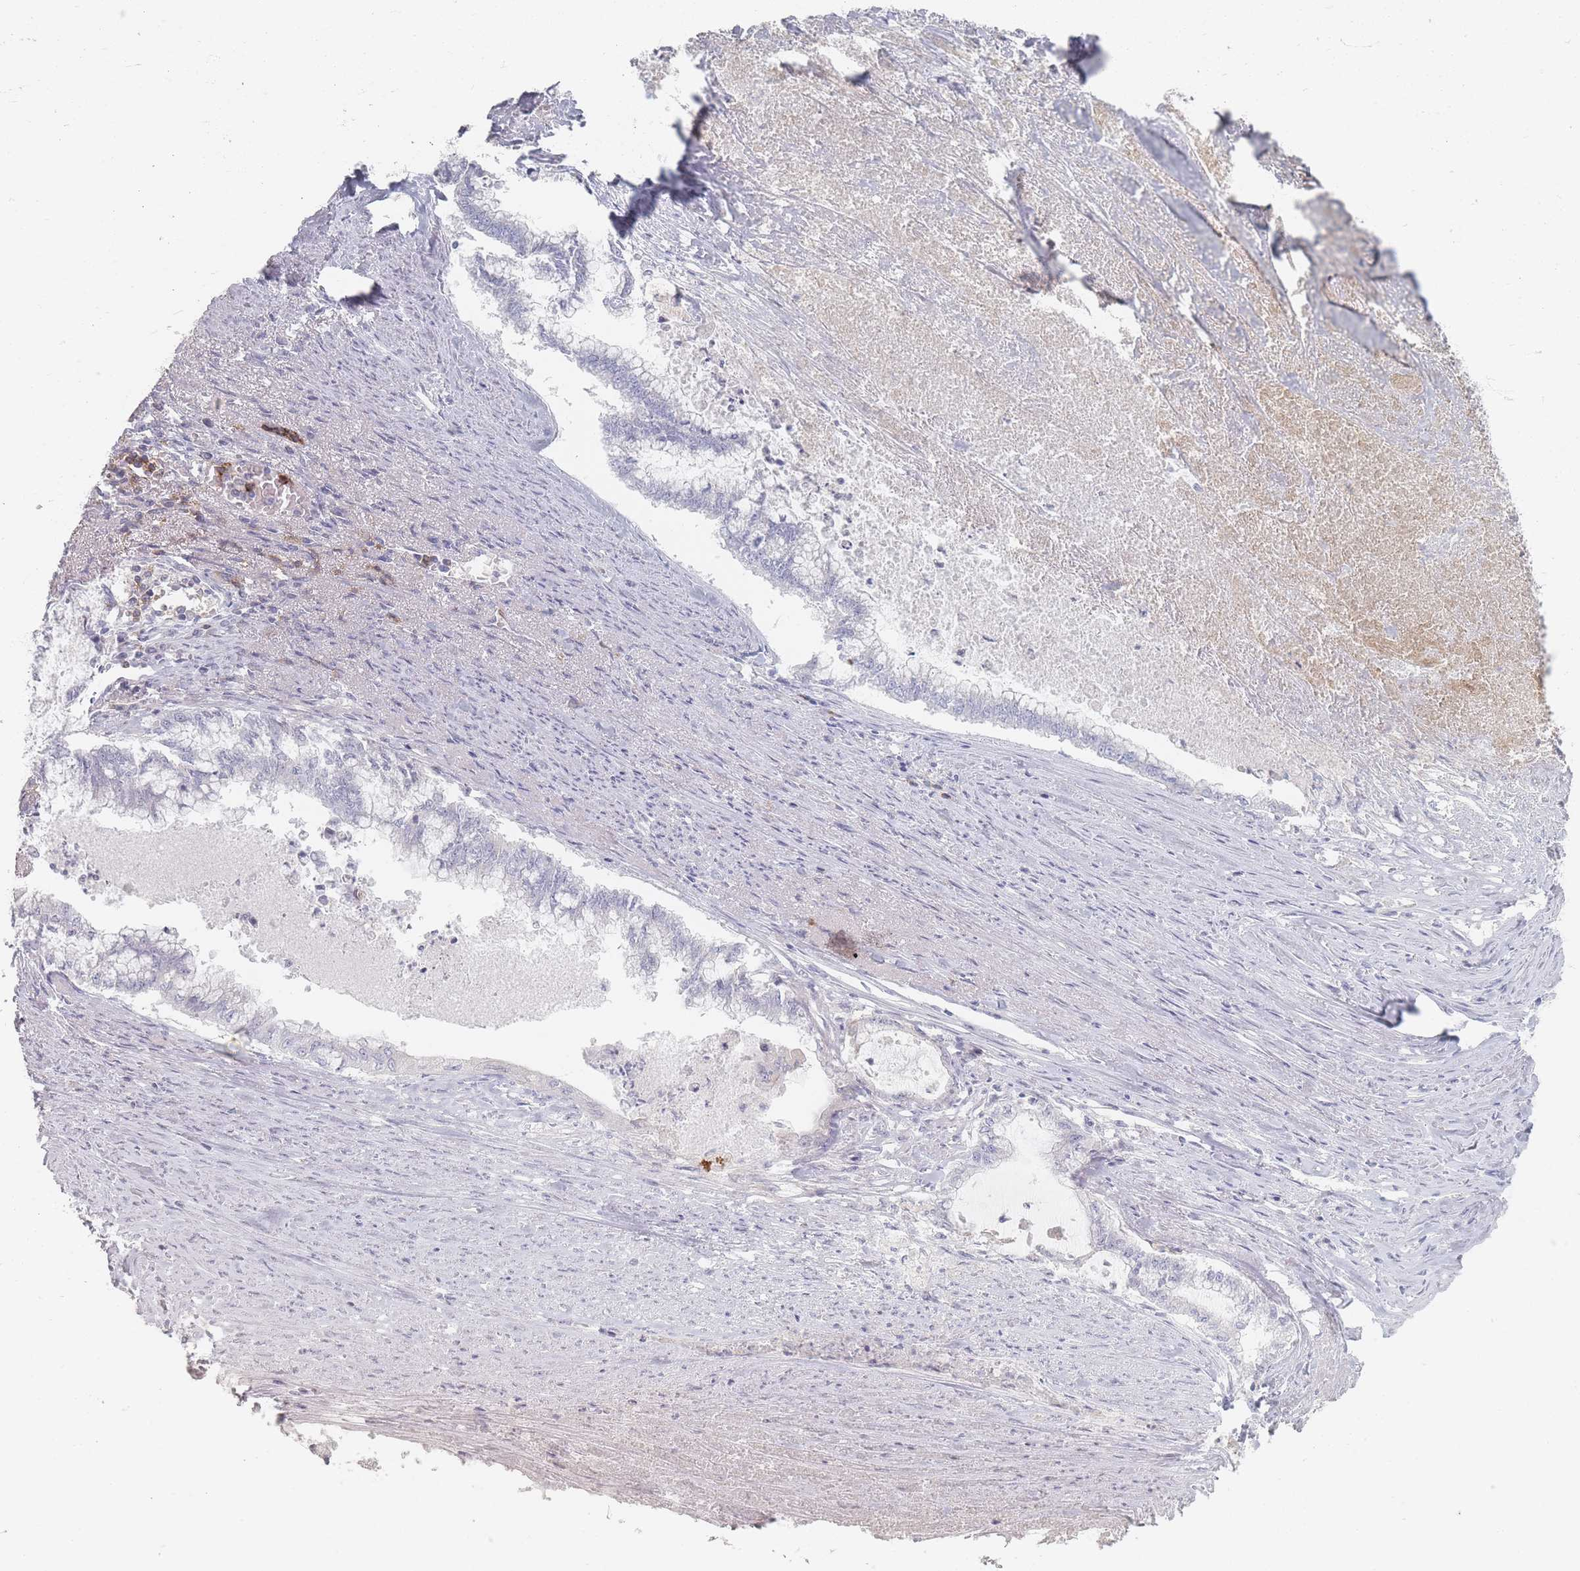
{"staining": {"intensity": "negative", "quantity": "none", "location": "none"}, "tissue": "endometrial cancer", "cell_type": "Tumor cells", "image_type": "cancer", "snomed": [{"axis": "morphology", "description": "Adenocarcinoma, NOS"}, {"axis": "topography", "description": "Endometrium"}], "caption": "DAB (3,3'-diaminobenzidine) immunohistochemical staining of endometrial cancer shows no significant positivity in tumor cells. (DAB (3,3'-diaminobenzidine) immunohistochemistry, high magnification).", "gene": "CD37", "patient": {"sex": "female", "age": 79}}